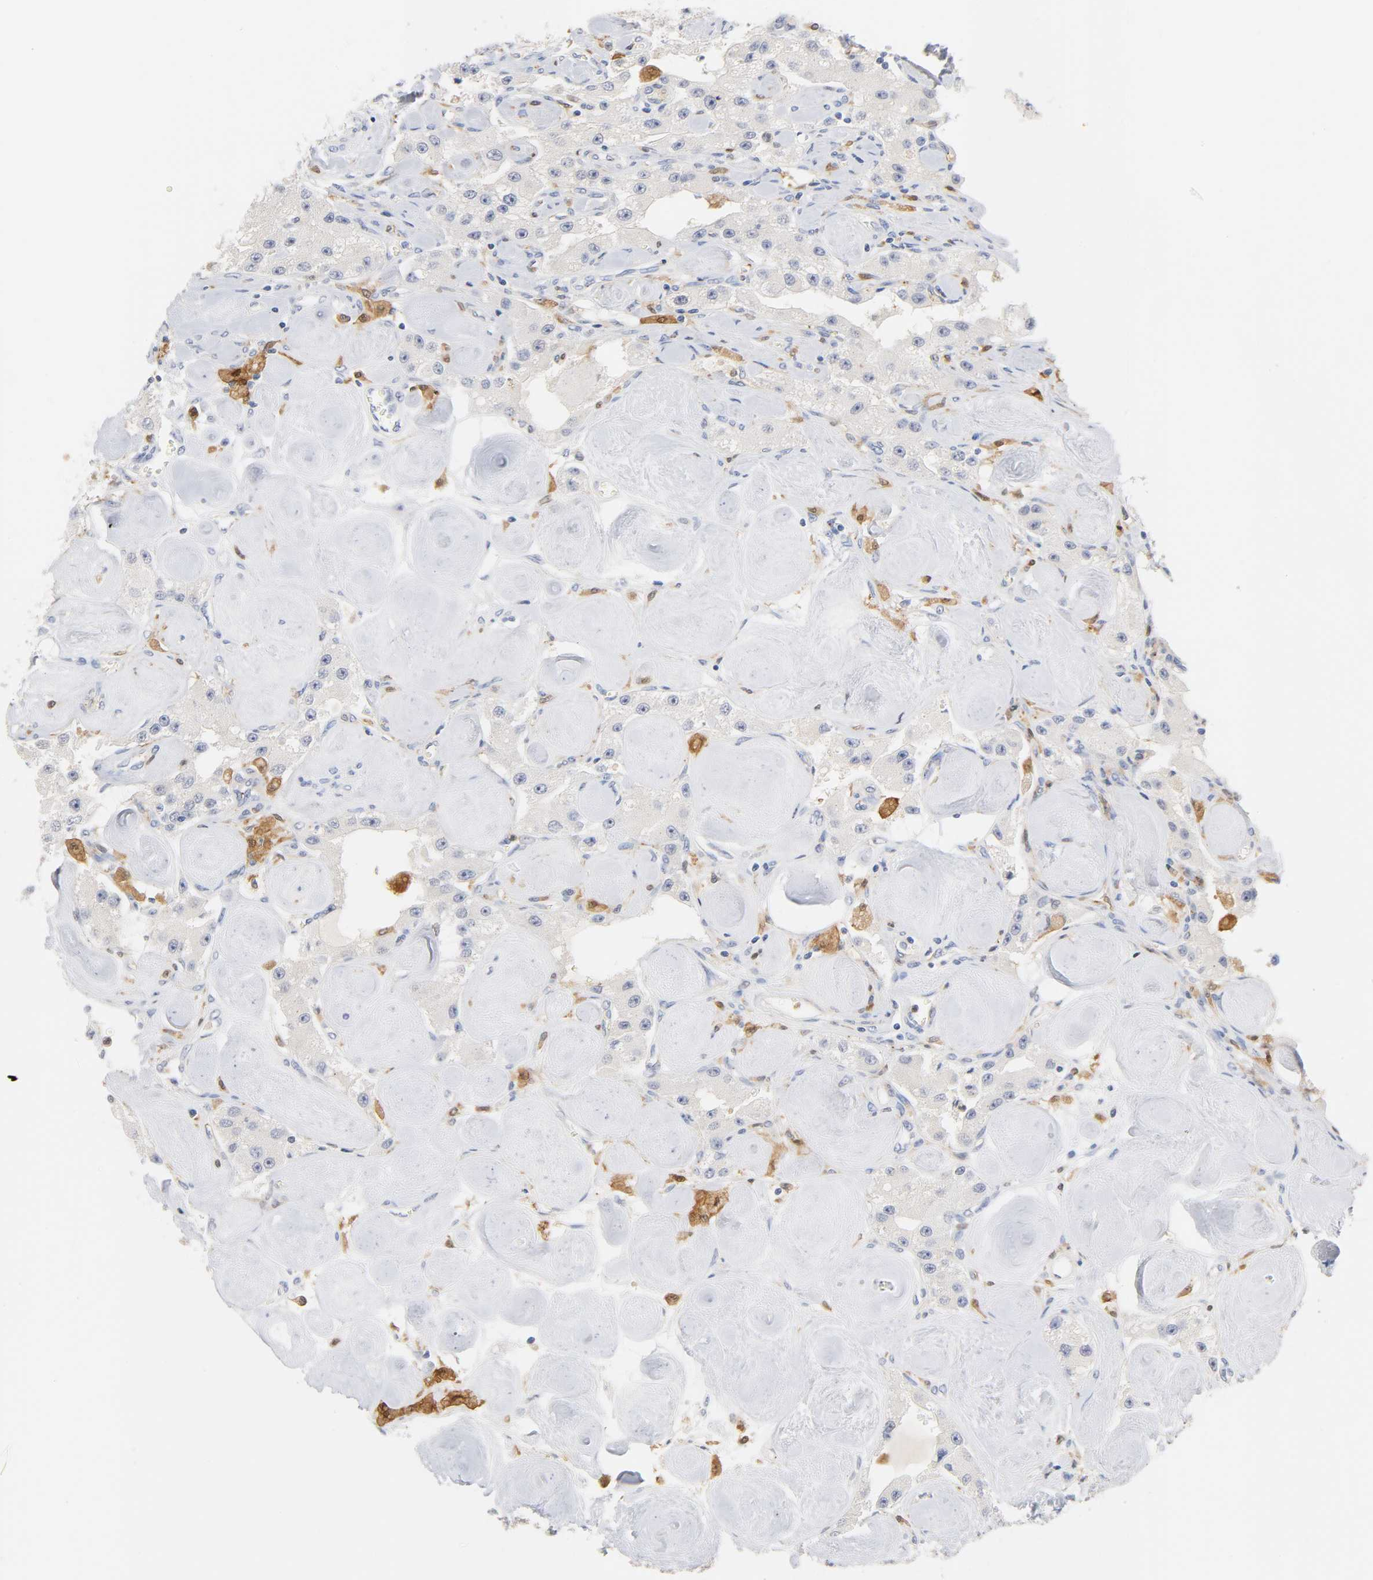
{"staining": {"intensity": "negative", "quantity": "none", "location": "none"}, "tissue": "carcinoid", "cell_type": "Tumor cells", "image_type": "cancer", "snomed": [{"axis": "morphology", "description": "Carcinoid, malignant, NOS"}, {"axis": "topography", "description": "Pancreas"}], "caption": "An immunohistochemistry (IHC) micrograph of carcinoid is shown. There is no staining in tumor cells of carcinoid.", "gene": "IL18", "patient": {"sex": "male", "age": 41}}